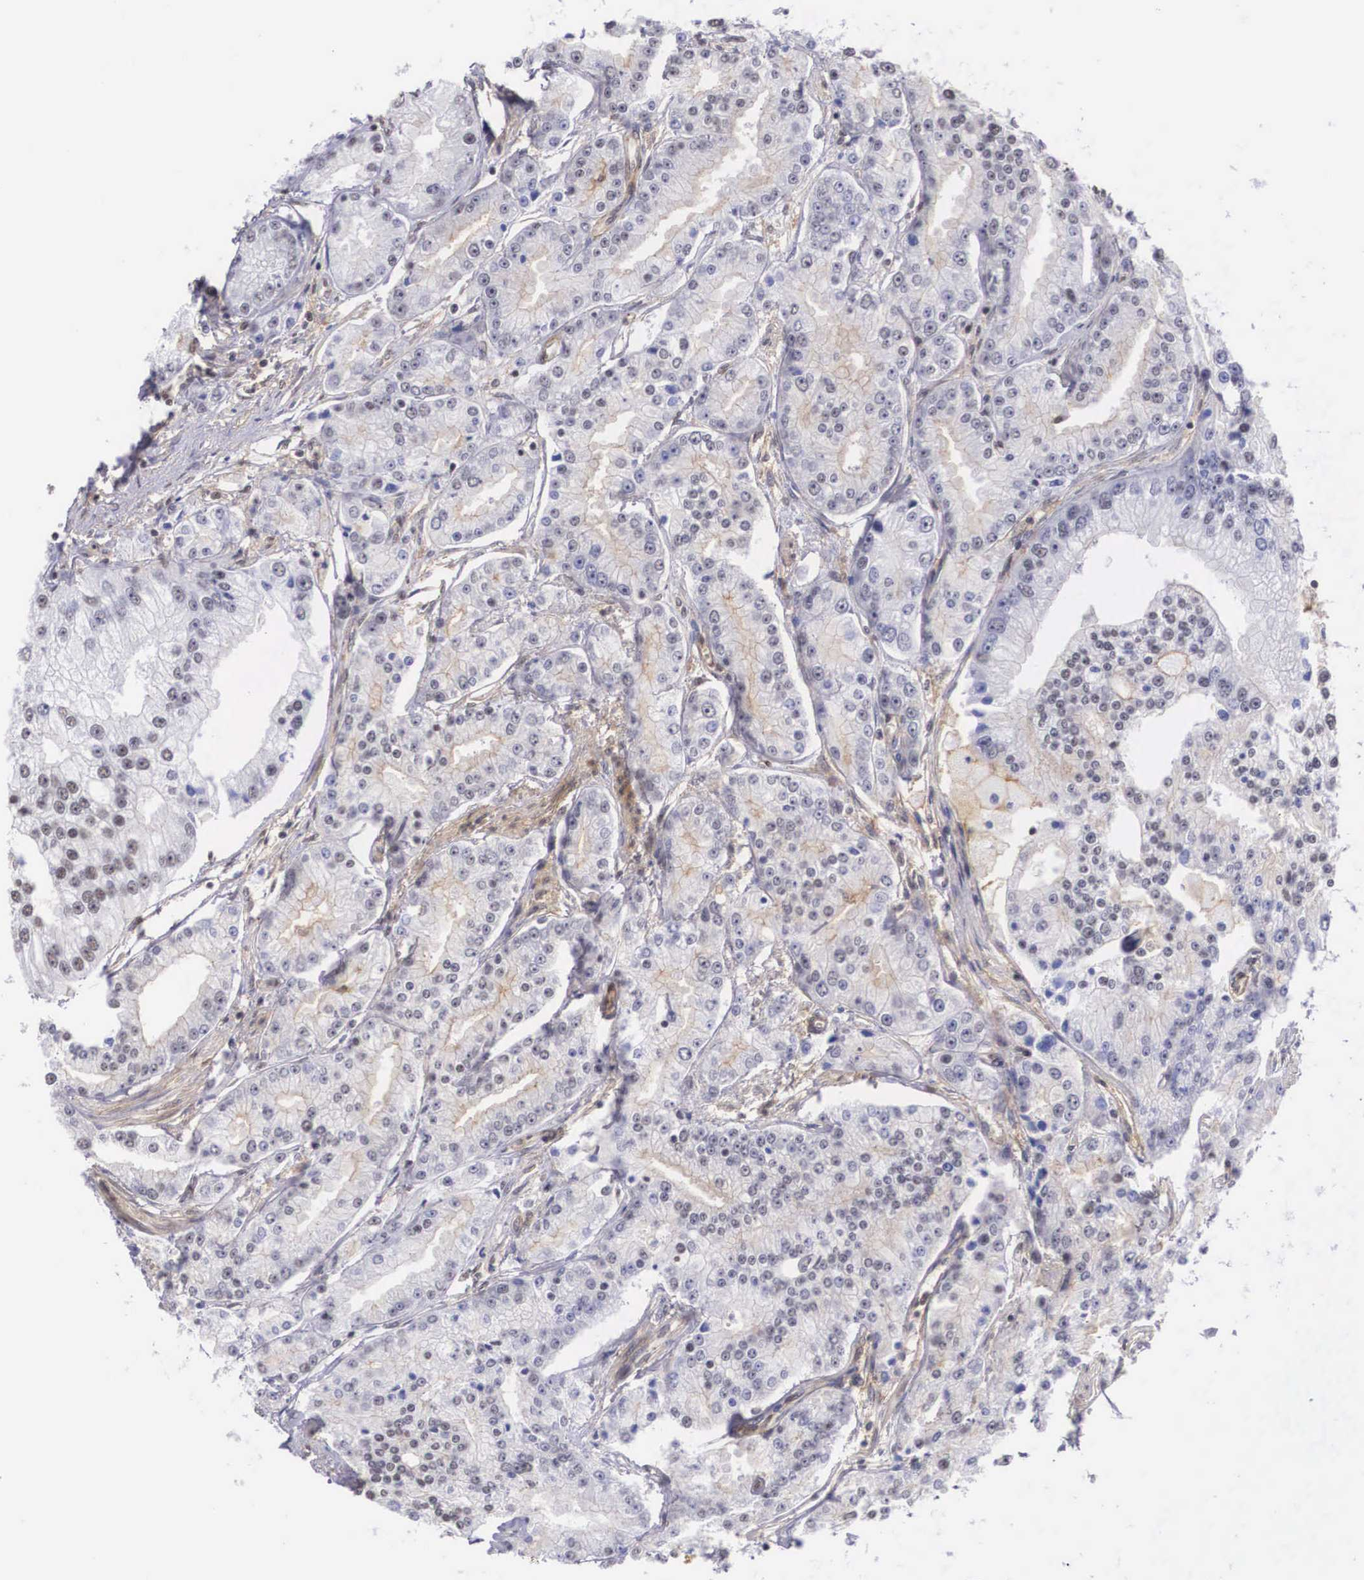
{"staining": {"intensity": "weak", "quantity": "<25%", "location": "cytoplasmic/membranous"}, "tissue": "prostate cancer", "cell_type": "Tumor cells", "image_type": "cancer", "snomed": [{"axis": "morphology", "description": "Adenocarcinoma, Medium grade"}, {"axis": "topography", "description": "Prostate"}], "caption": "Micrograph shows no significant protein expression in tumor cells of prostate cancer.", "gene": "NR4A2", "patient": {"sex": "male", "age": 72}}